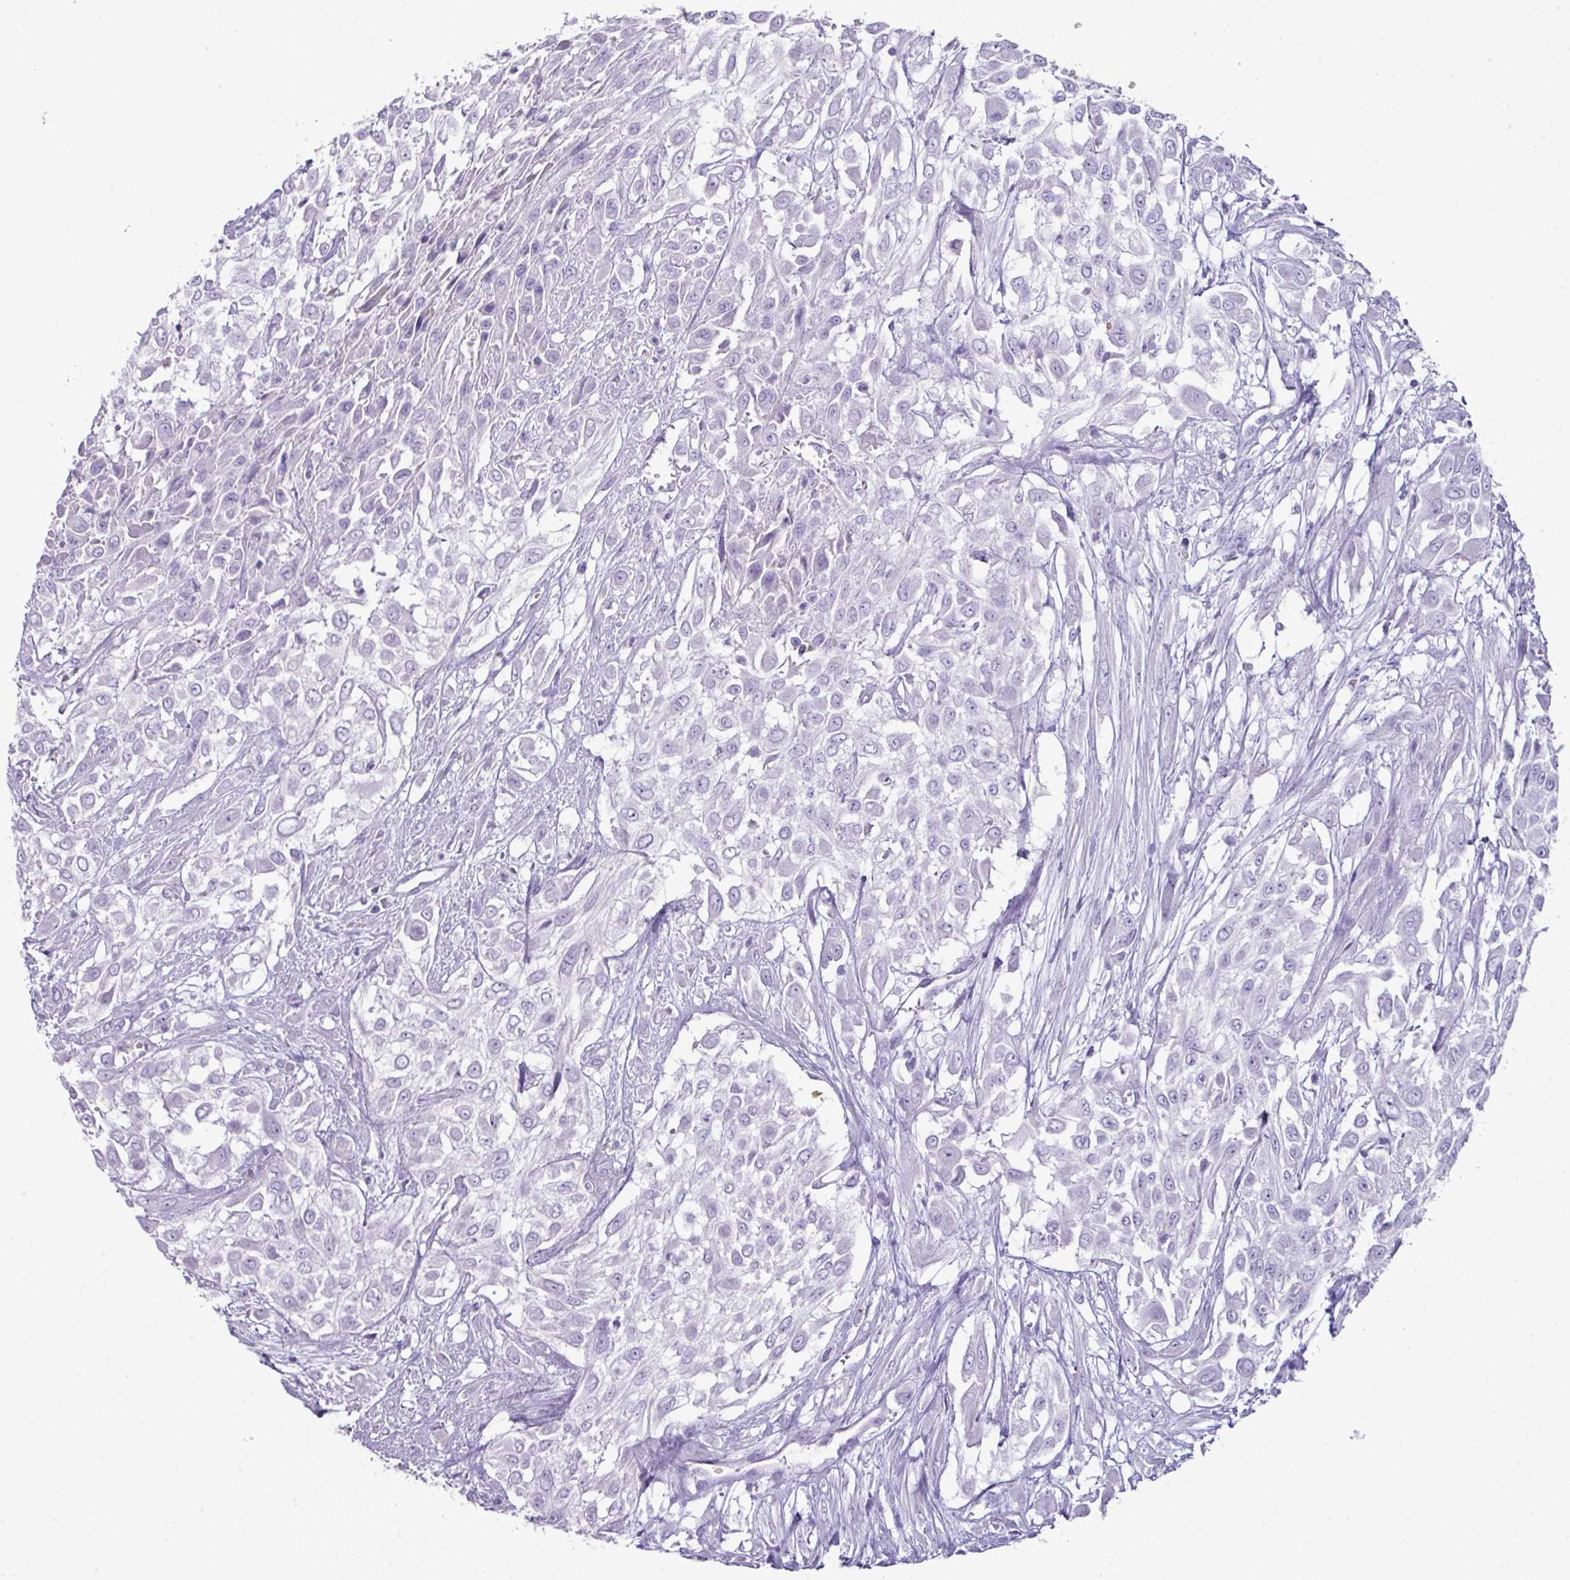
{"staining": {"intensity": "negative", "quantity": "none", "location": "none"}, "tissue": "urothelial cancer", "cell_type": "Tumor cells", "image_type": "cancer", "snomed": [{"axis": "morphology", "description": "Urothelial carcinoma, High grade"}, {"axis": "topography", "description": "Urinary bladder"}], "caption": "Tumor cells are negative for protein expression in human urothelial cancer.", "gene": "GSTA3", "patient": {"sex": "male", "age": 57}}